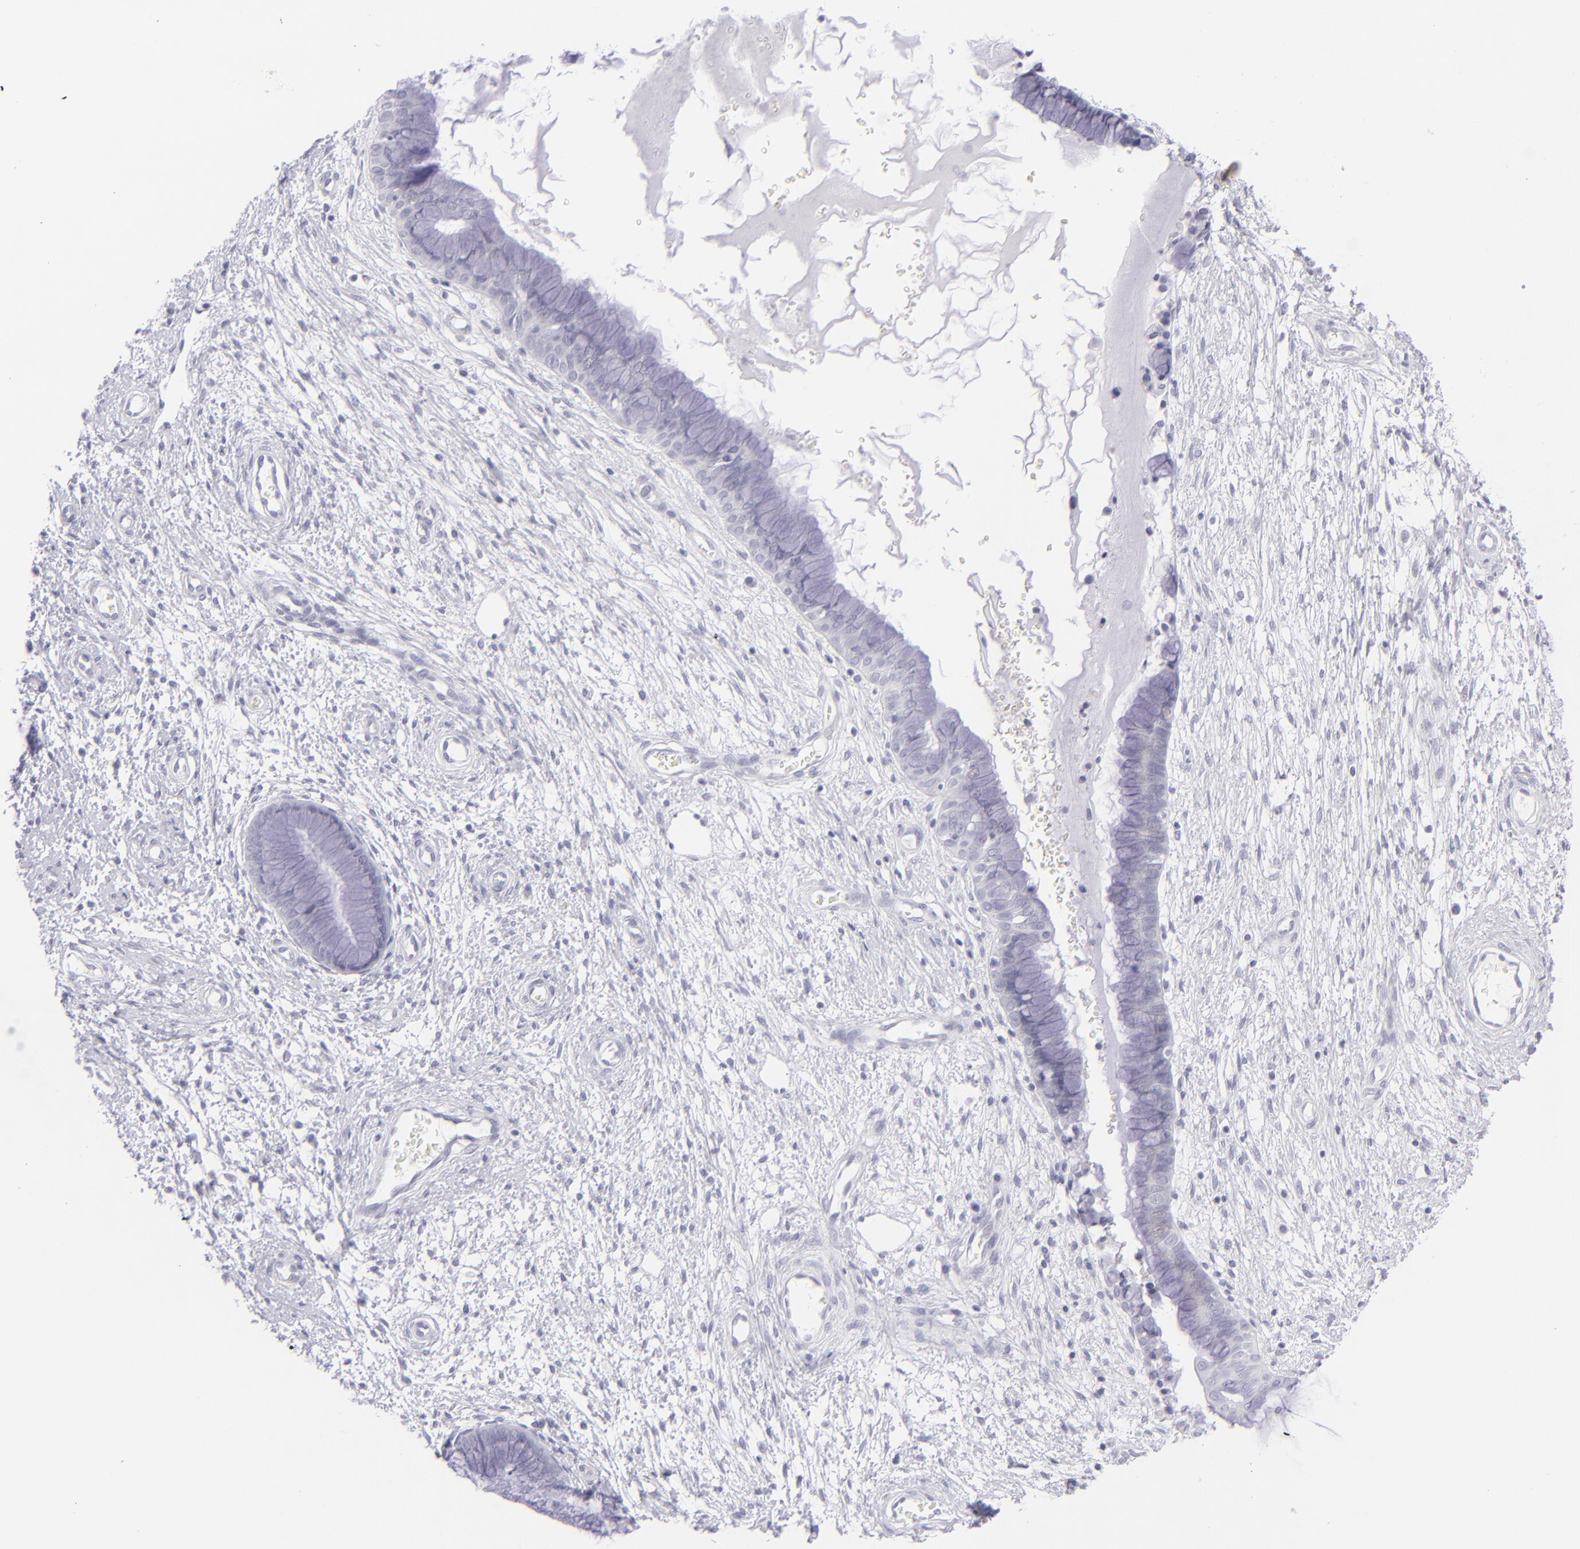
{"staining": {"intensity": "negative", "quantity": "none", "location": "none"}, "tissue": "cervix", "cell_type": "Glandular cells", "image_type": "normal", "snomed": [{"axis": "morphology", "description": "Normal tissue, NOS"}, {"axis": "topography", "description": "Cervix"}], "caption": "IHC image of benign human cervix stained for a protein (brown), which shows no staining in glandular cells. The staining was performed using DAB (3,3'-diaminobenzidine) to visualize the protein expression in brown, while the nuclei were stained in blue with hematoxylin (Magnification: 20x).", "gene": "FCER2", "patient": {"sex": "female", "age": 55}}